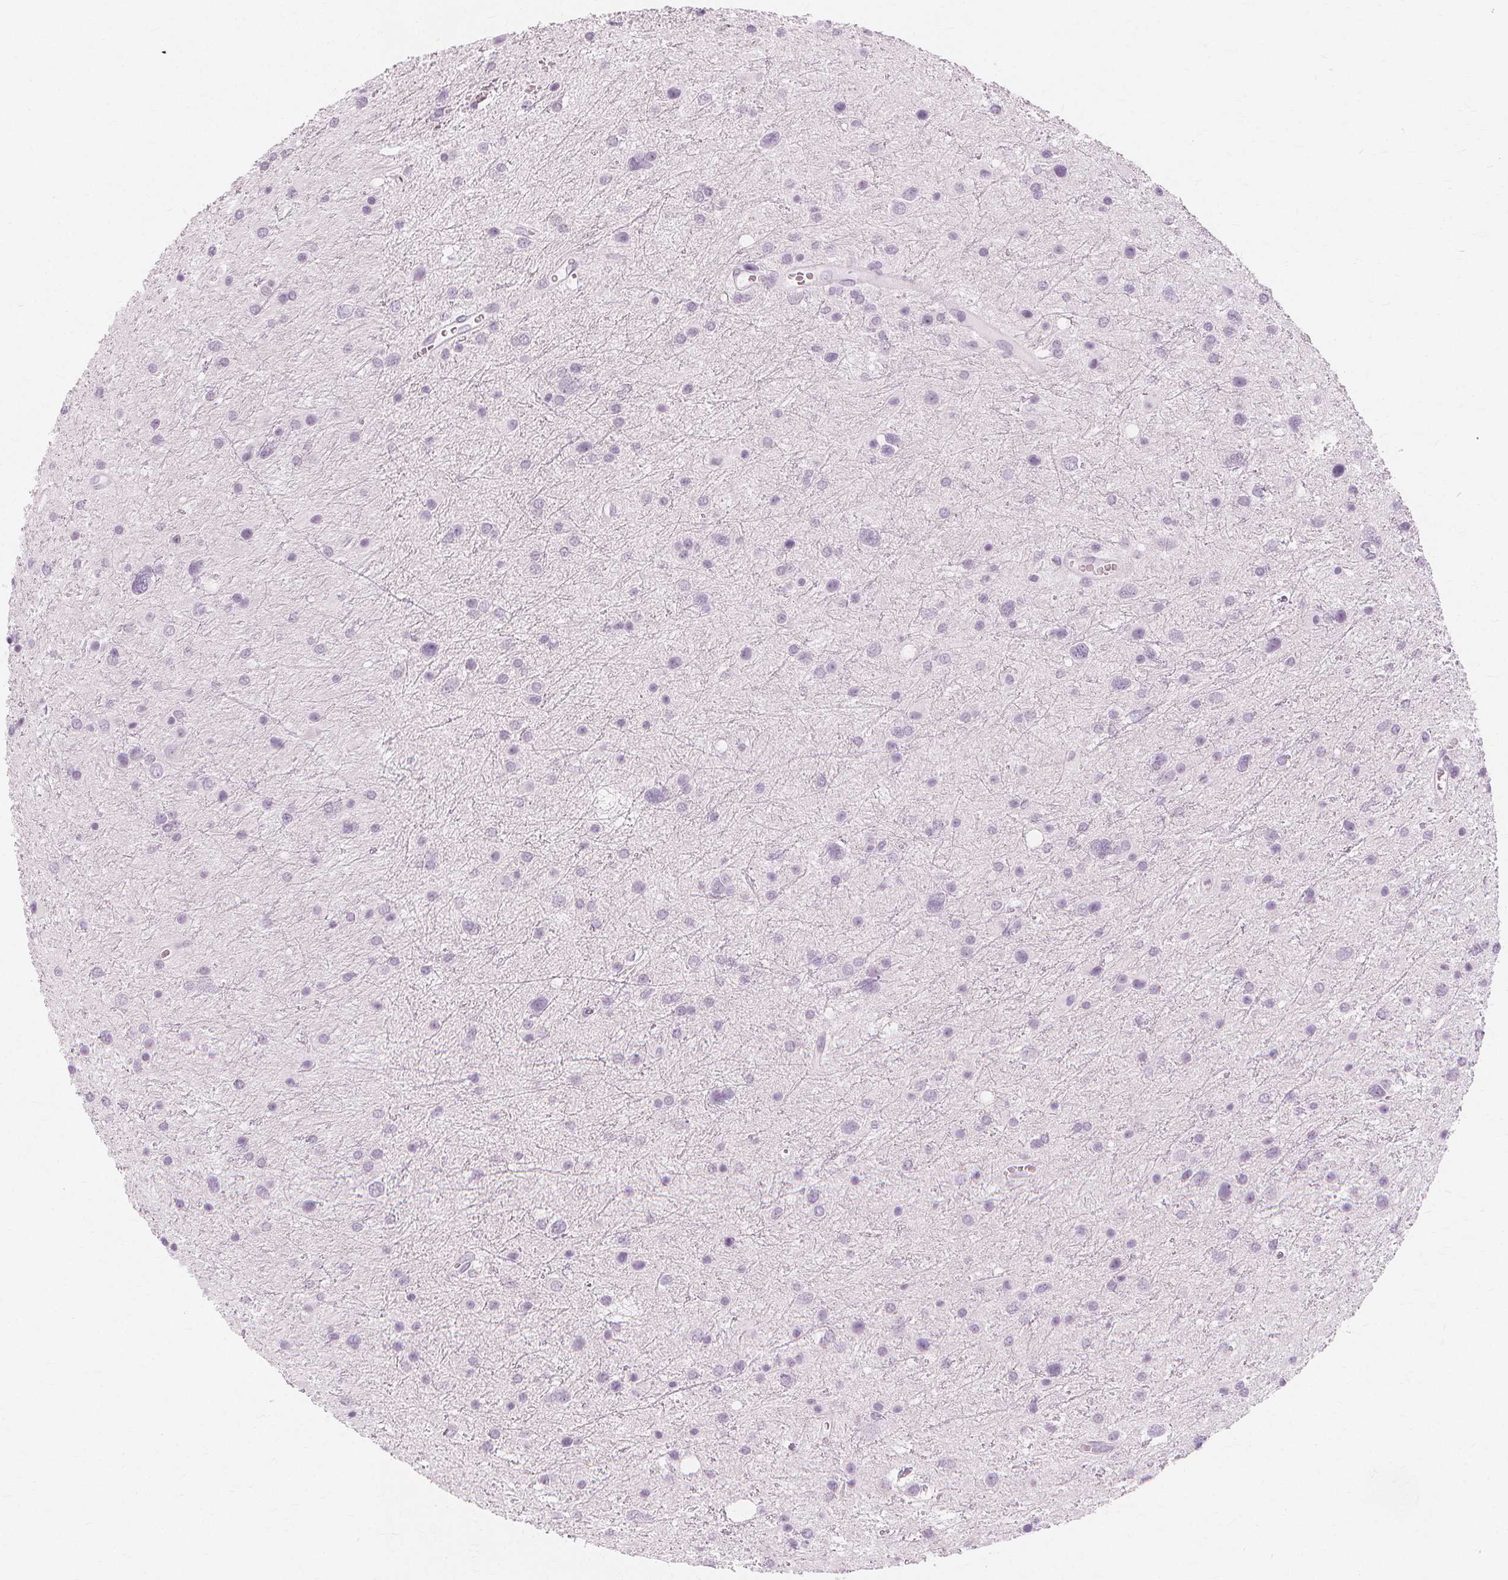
{"staining": {"intensity": "negative", "quantity": "none", "location": "none"}, "tissue": "glioma", "cell_type": "Tumor cells", "image_type": "cancer", "snomed": [{"axis": "morphology", "description": "Glioma, malignant, Low grade"}, {"axis": "topography", "description": "Brain"}], "caption": "Tumor cells show no significant protein positivity in glioma.", "gene": "TFF1", "patient": {"sex": "female", "age": 32}}